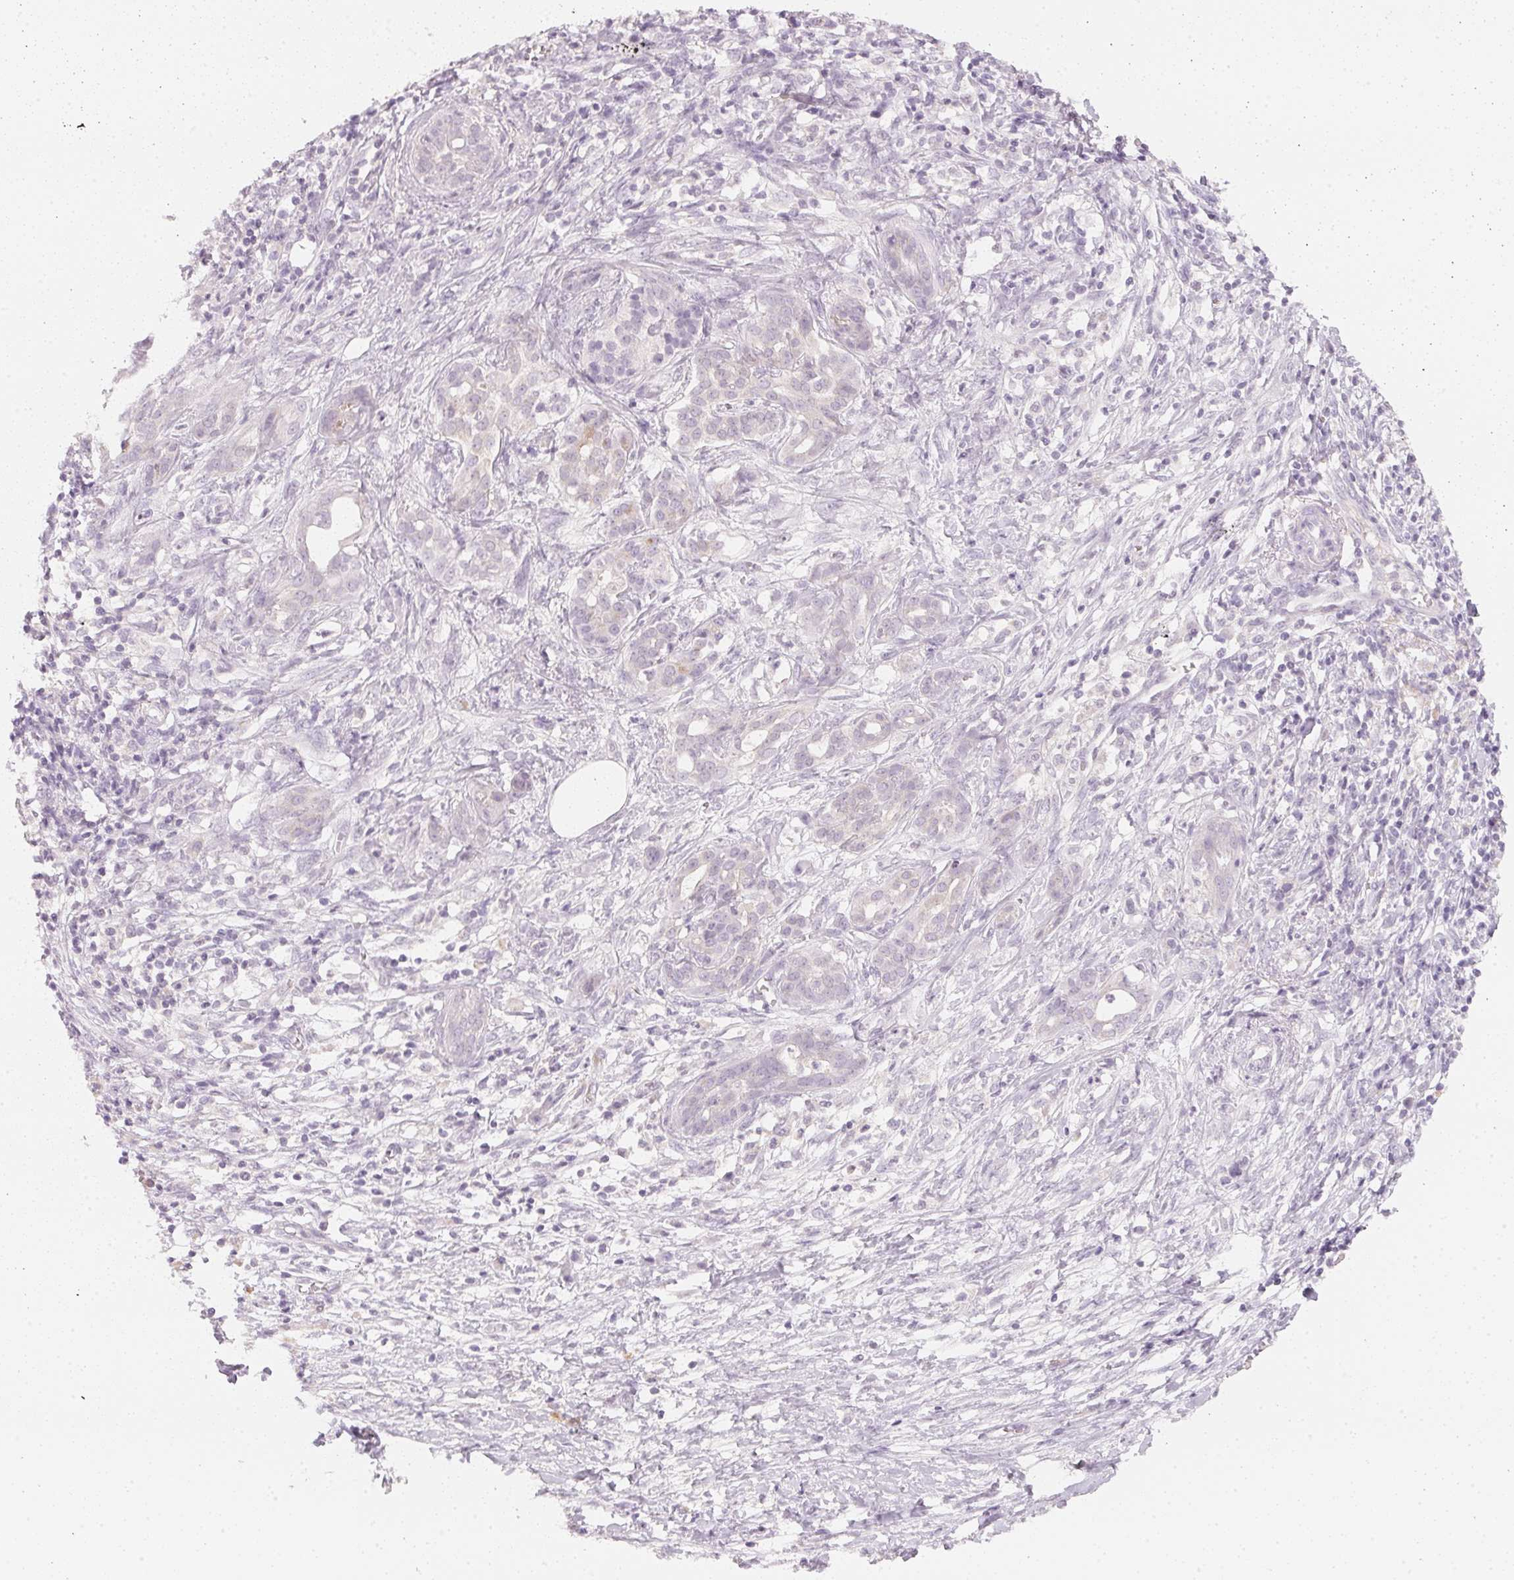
{"staining": {"intensity": "negative", "quantity": "none", "location": "none"}, "tissue": "pancreatic cancer", "cell_type": "Tumor cells", "image_type": "cancer", "snomed": [{"axis": "morphology", "description": "Adenocarcinoma, NOS"}, {"axis": "topography", "description": "Pancreas"}], "caption": "IHC of pancreatic cancer shows no positivity in tumor cells. Nuclei are stained in blue.", "gene": "CFAP276", "patient": {"sex": "male", "age": 61}}